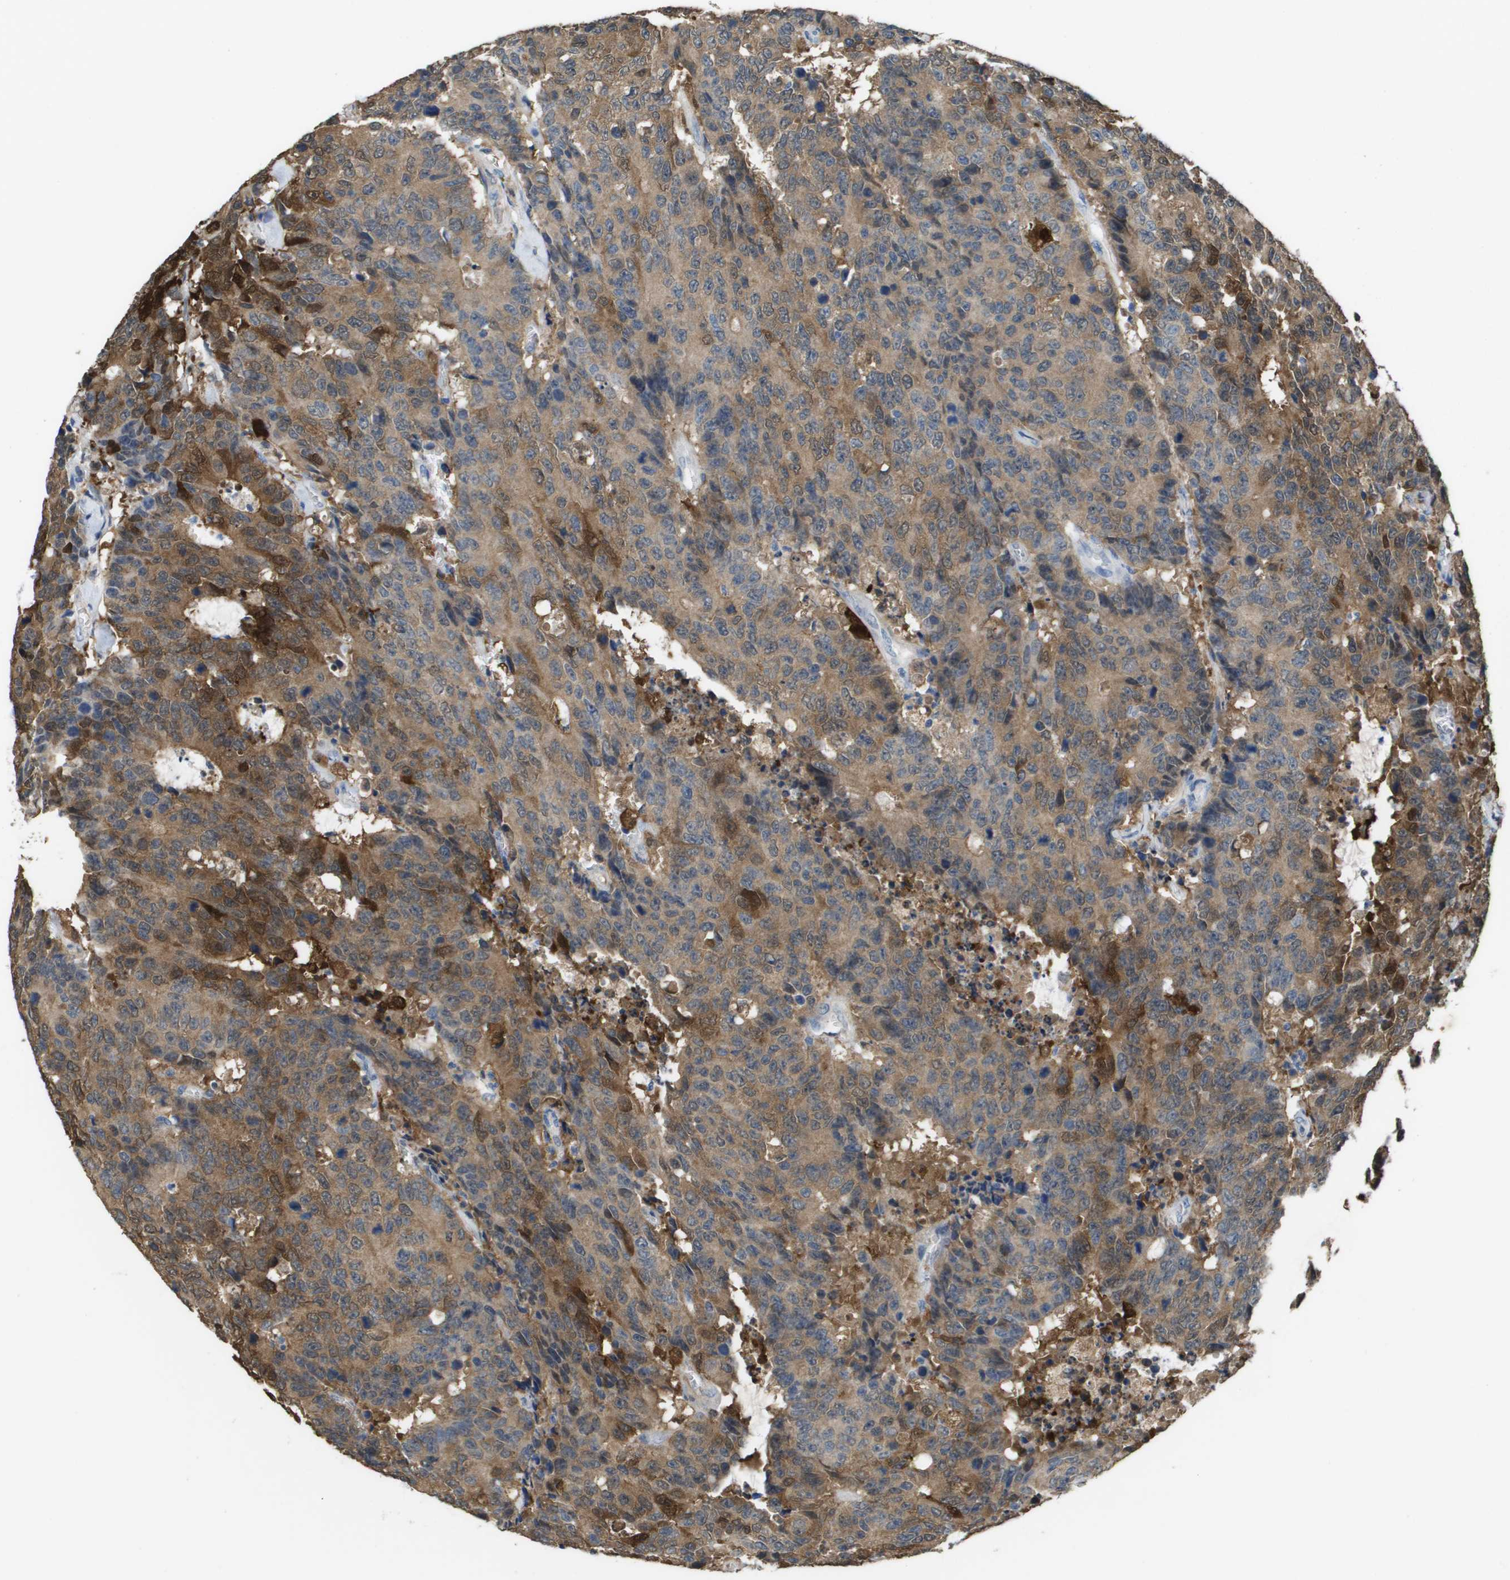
{"staining": {"intensity": "moderate", "quantity": ">75%", "location": "cytoplasmic/membranous"}, "tissue": "colorectal cancer", "cell_type": "Tumor cells", "image_type": "cancer", "snomed": [{"axis": "morphology", "description": "Adenocarcinoma, NOS"}, {"axis": "topography", "description": "Colon"}], "caption": "Adenocarcinoma (colorectal) stained for a protein demonstrates moderate cytoplasmic/membranous positivity in tumor cells. Ihc stains the protein of interest in brown and the nuclei are stained blue.", "gene": "FABP5", "patient": {"sex": "female", "age": 86}}